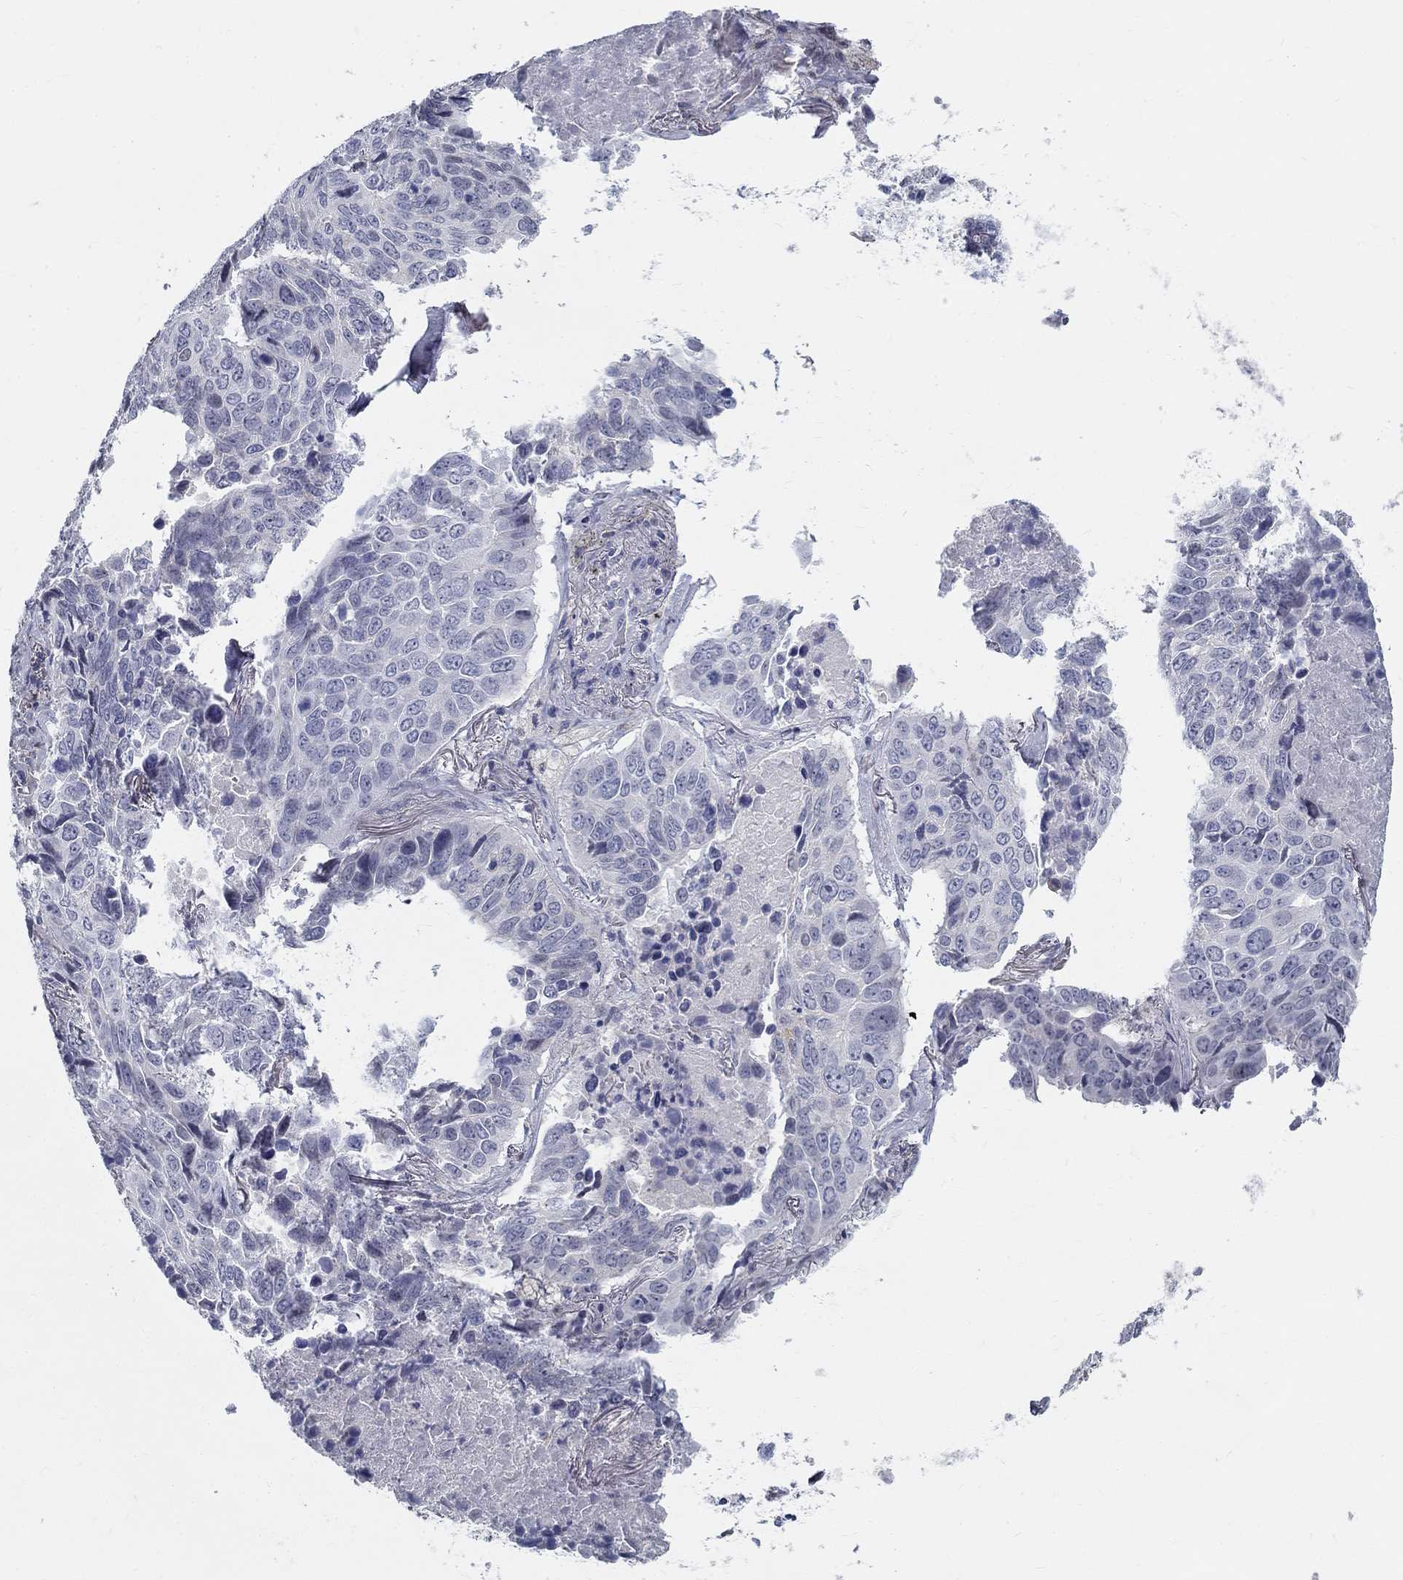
{"staining": {"intensity": "negative", "quantity": "none", "location": "none"}, "tissue": "lung cancer", "cell_type": "Tumor cells", "image_type": "cancer", "snomed": [{"axis": "morphology", "description": "Normal tissue, NOS"}, {"axis": "morphology", "description": "Squamous cell carcinoma, NOS"}, {"axis": "topography", "description": "Bronchus"}, {"axis": "topography", "description": "Lung"}], "caption": "Lung cancer (squamous cell carcinoma) was stained to show a protein in brown. There is no significant expression in tumor cells.", "gene": "GUCA1A", "patient": {"sex": "male", "age": 64}}